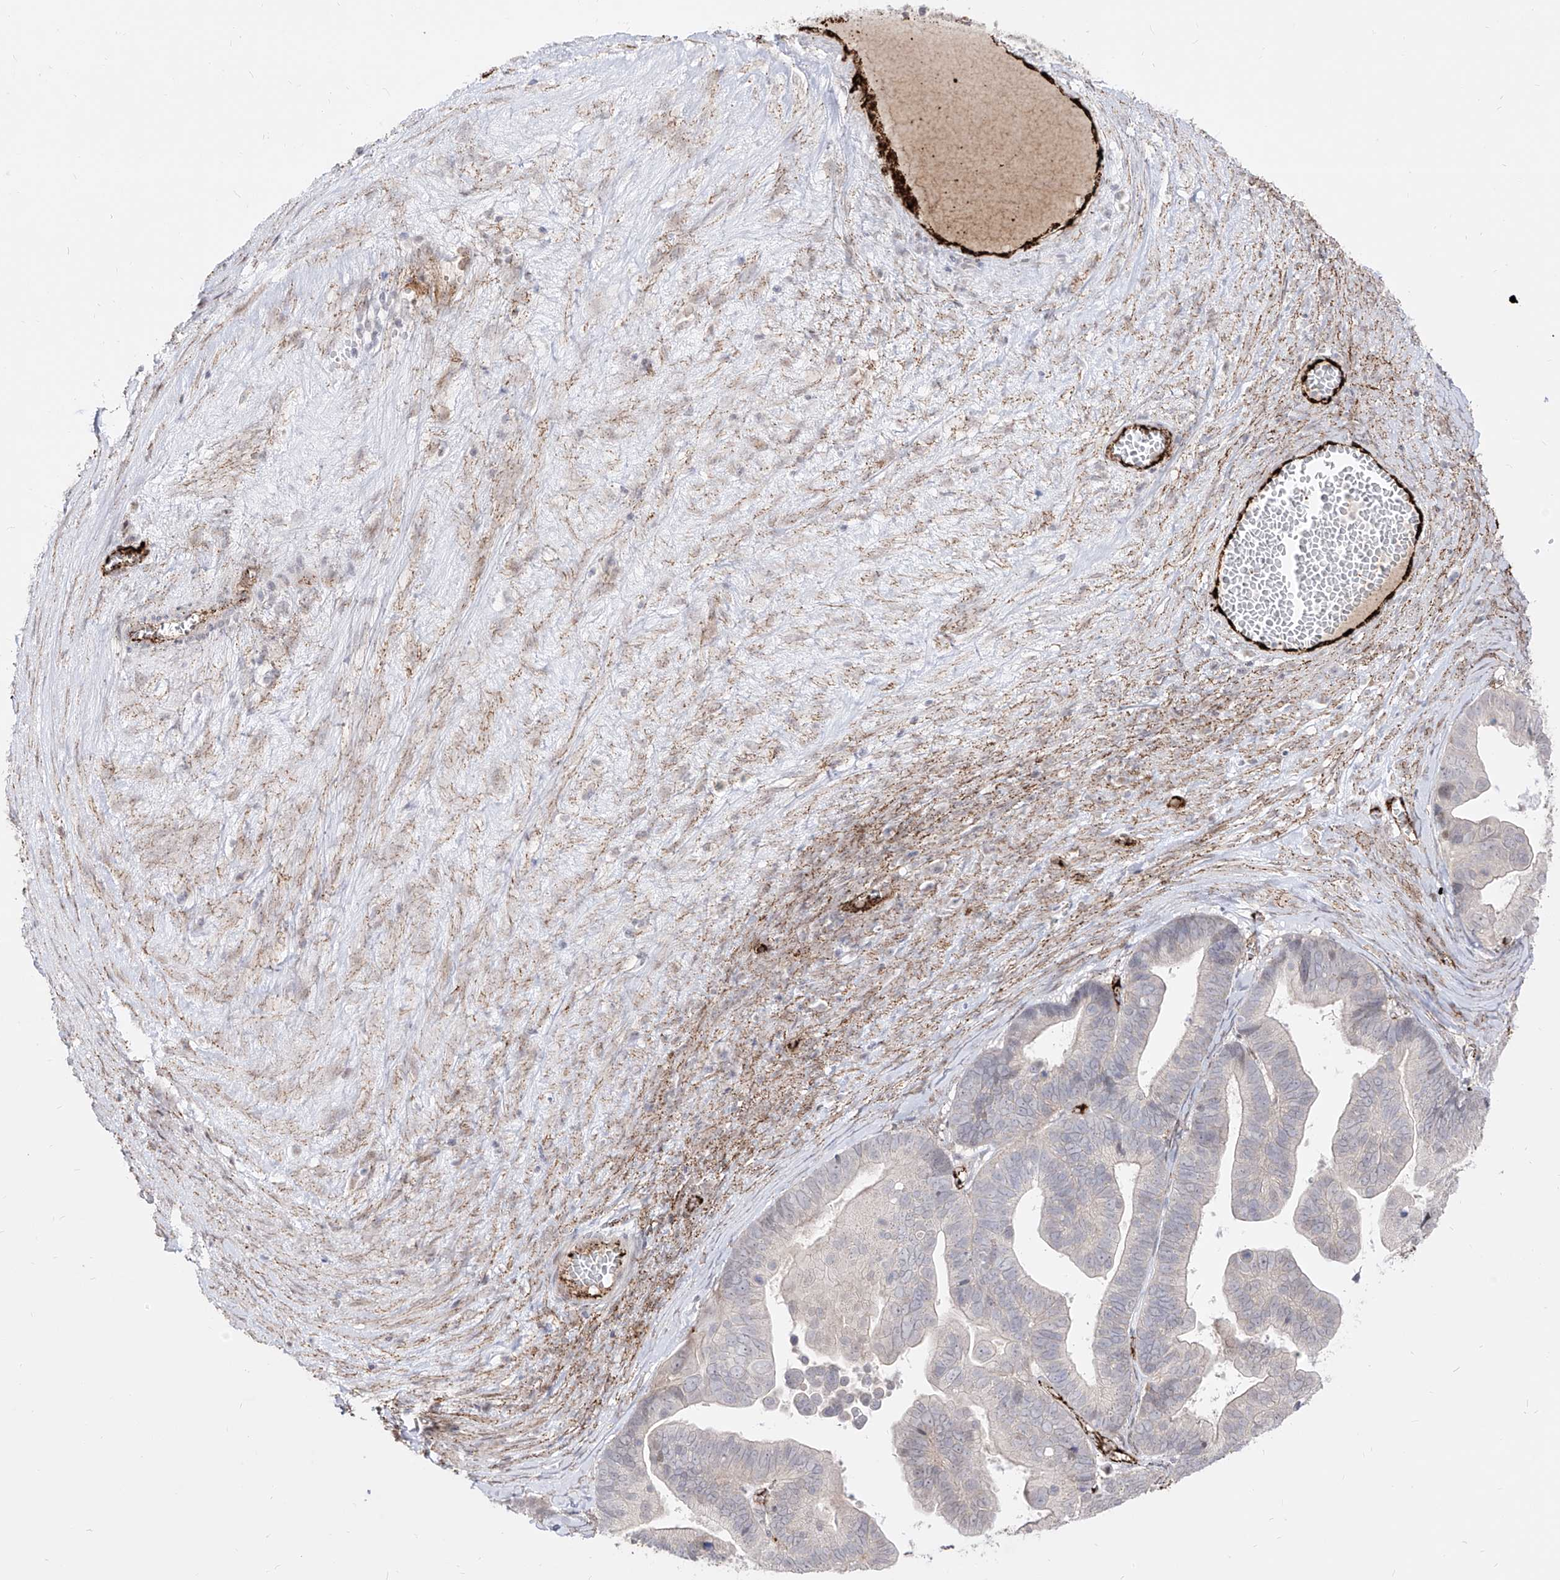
{"staining": {"intensity": "negative", "quantity": "none", "location": "none"}, "tissue": "ovarian cancer", "cell_type": "Tumor cells", "image_type": "cancer", "snomed": [{"axis": "morphology", "description": "Cystadenocarcinoma, serous, NOS"}, {"axis": "topography", "description": "Ovary"}], "caption": "IHC of ovarian serous cystadenocarcinoma displays no staining in tumor cells.", "gene": "ZGRF1", "patient": {"sex": "female", "age": 56}}